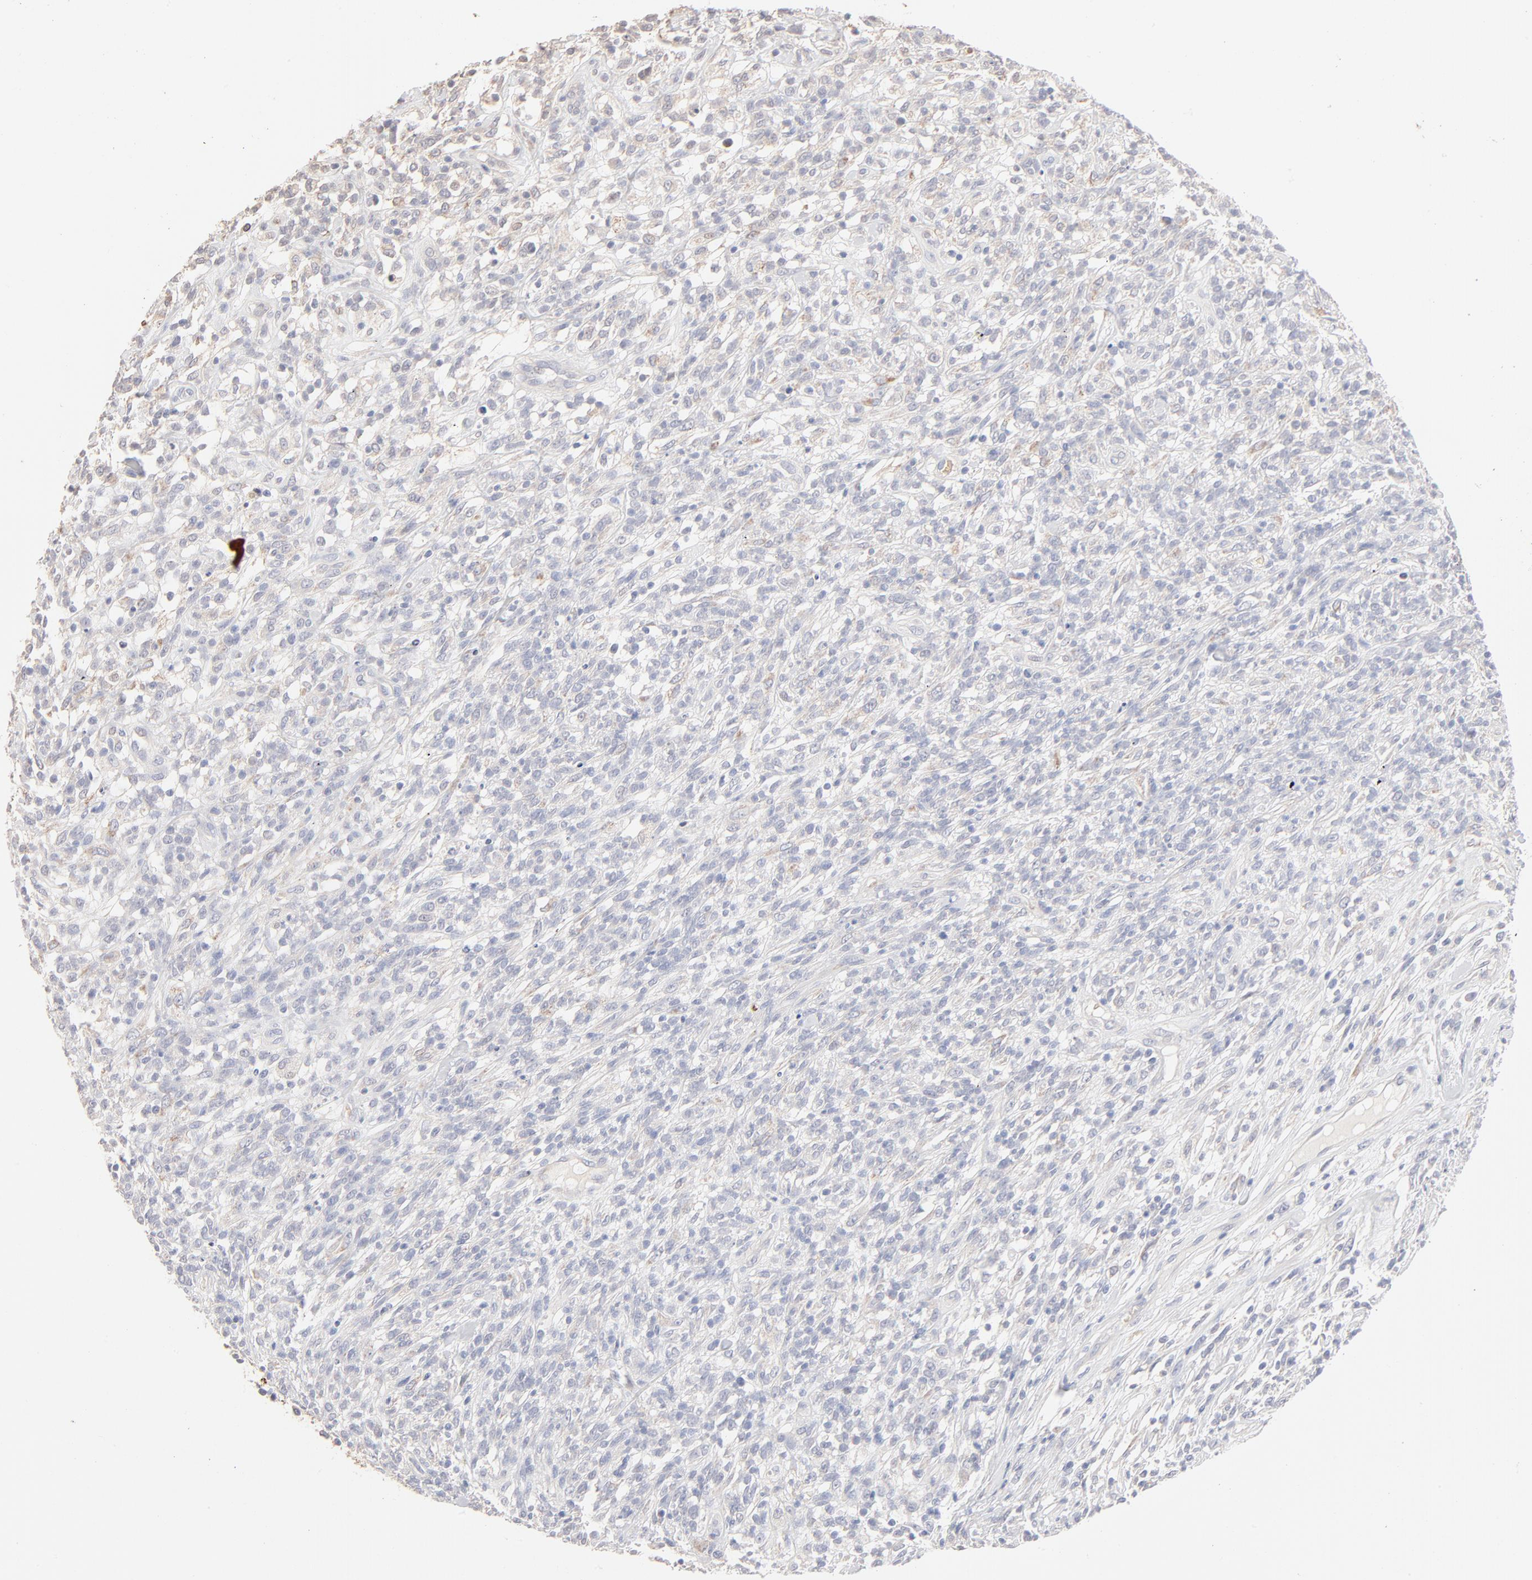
{"staining": {"intensity": "negative", "quantity": "none", "location": "none"}, "tissue": "lymphoma", "cell_type": "Tumor cells", "image_type": "cancer", "snomed": [{"axis": "morphology", "description": "Malignant lymphoma, non-Hodgkin's type, High grade"}, {"axis": "topography", "description": "Lymph node"}], "caption": "Protein analysis of lymphoma exhibits no significant expression in tumor cells.", "gene": "SPTB", "patient": {"sex": "female", "age": 73}}